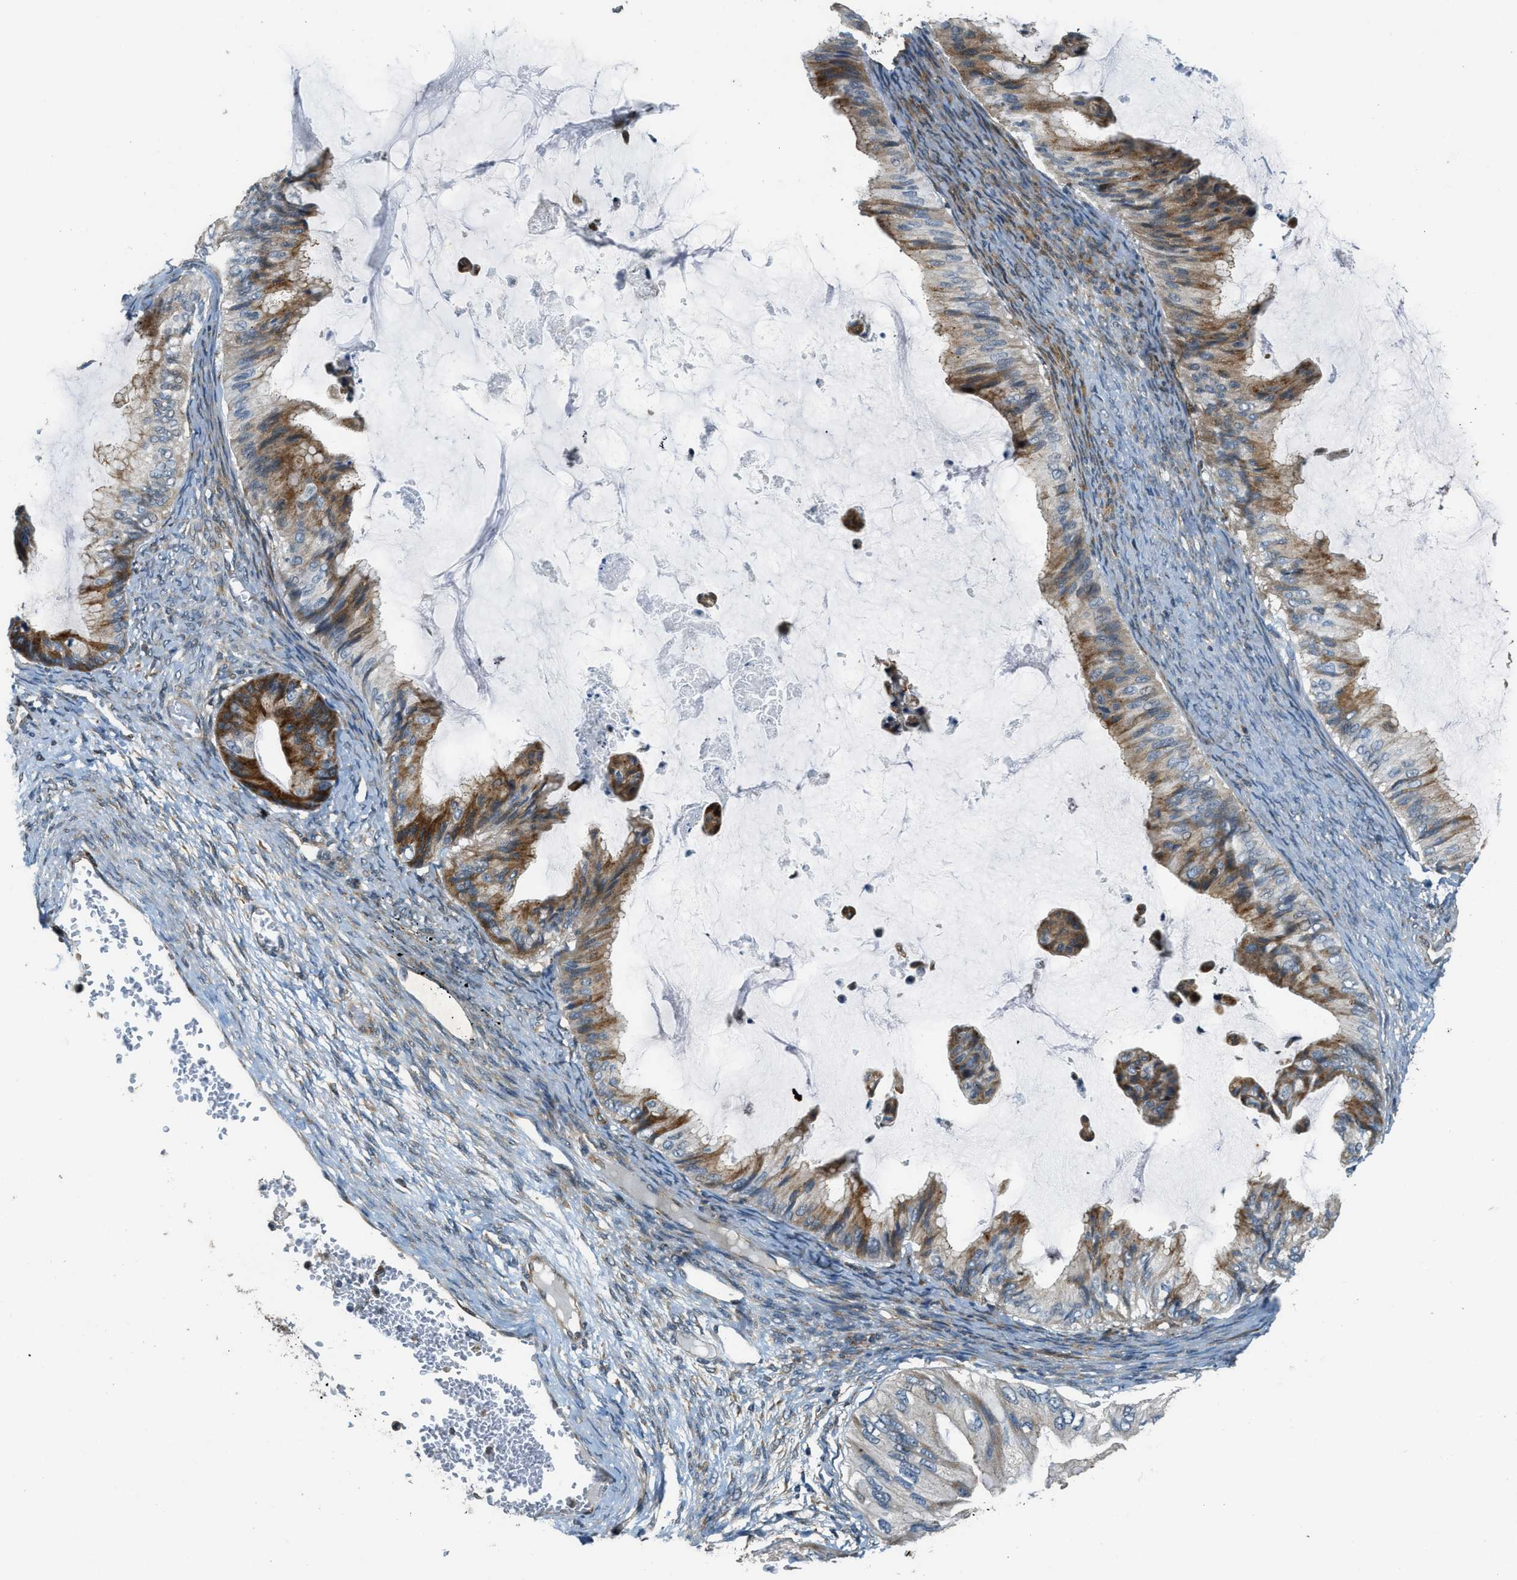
{"staining": {"intensity": "moderate", "quantity": ">75%", "location": "cytoplasmic/membranous"}, "tissue": "ovarian cancer", "cell_type": "Tumor cells", "image_type": "cancer", "snomed": [{"axis": "morphology", "description": "Cystadenocarcinoma, mucinous, NOS"}, {"axis": "topography", "description": "Ovary"}], "caption": "Brown immunohistochemical staining in human ovarian cancer (mucinous cystadenocarcinoma) exhibits moderate cytoplasmic/membranous expression in about >75% of tumor cells.", "gene": "HERC2", "patient": {"sex": "female", "age": 61}}